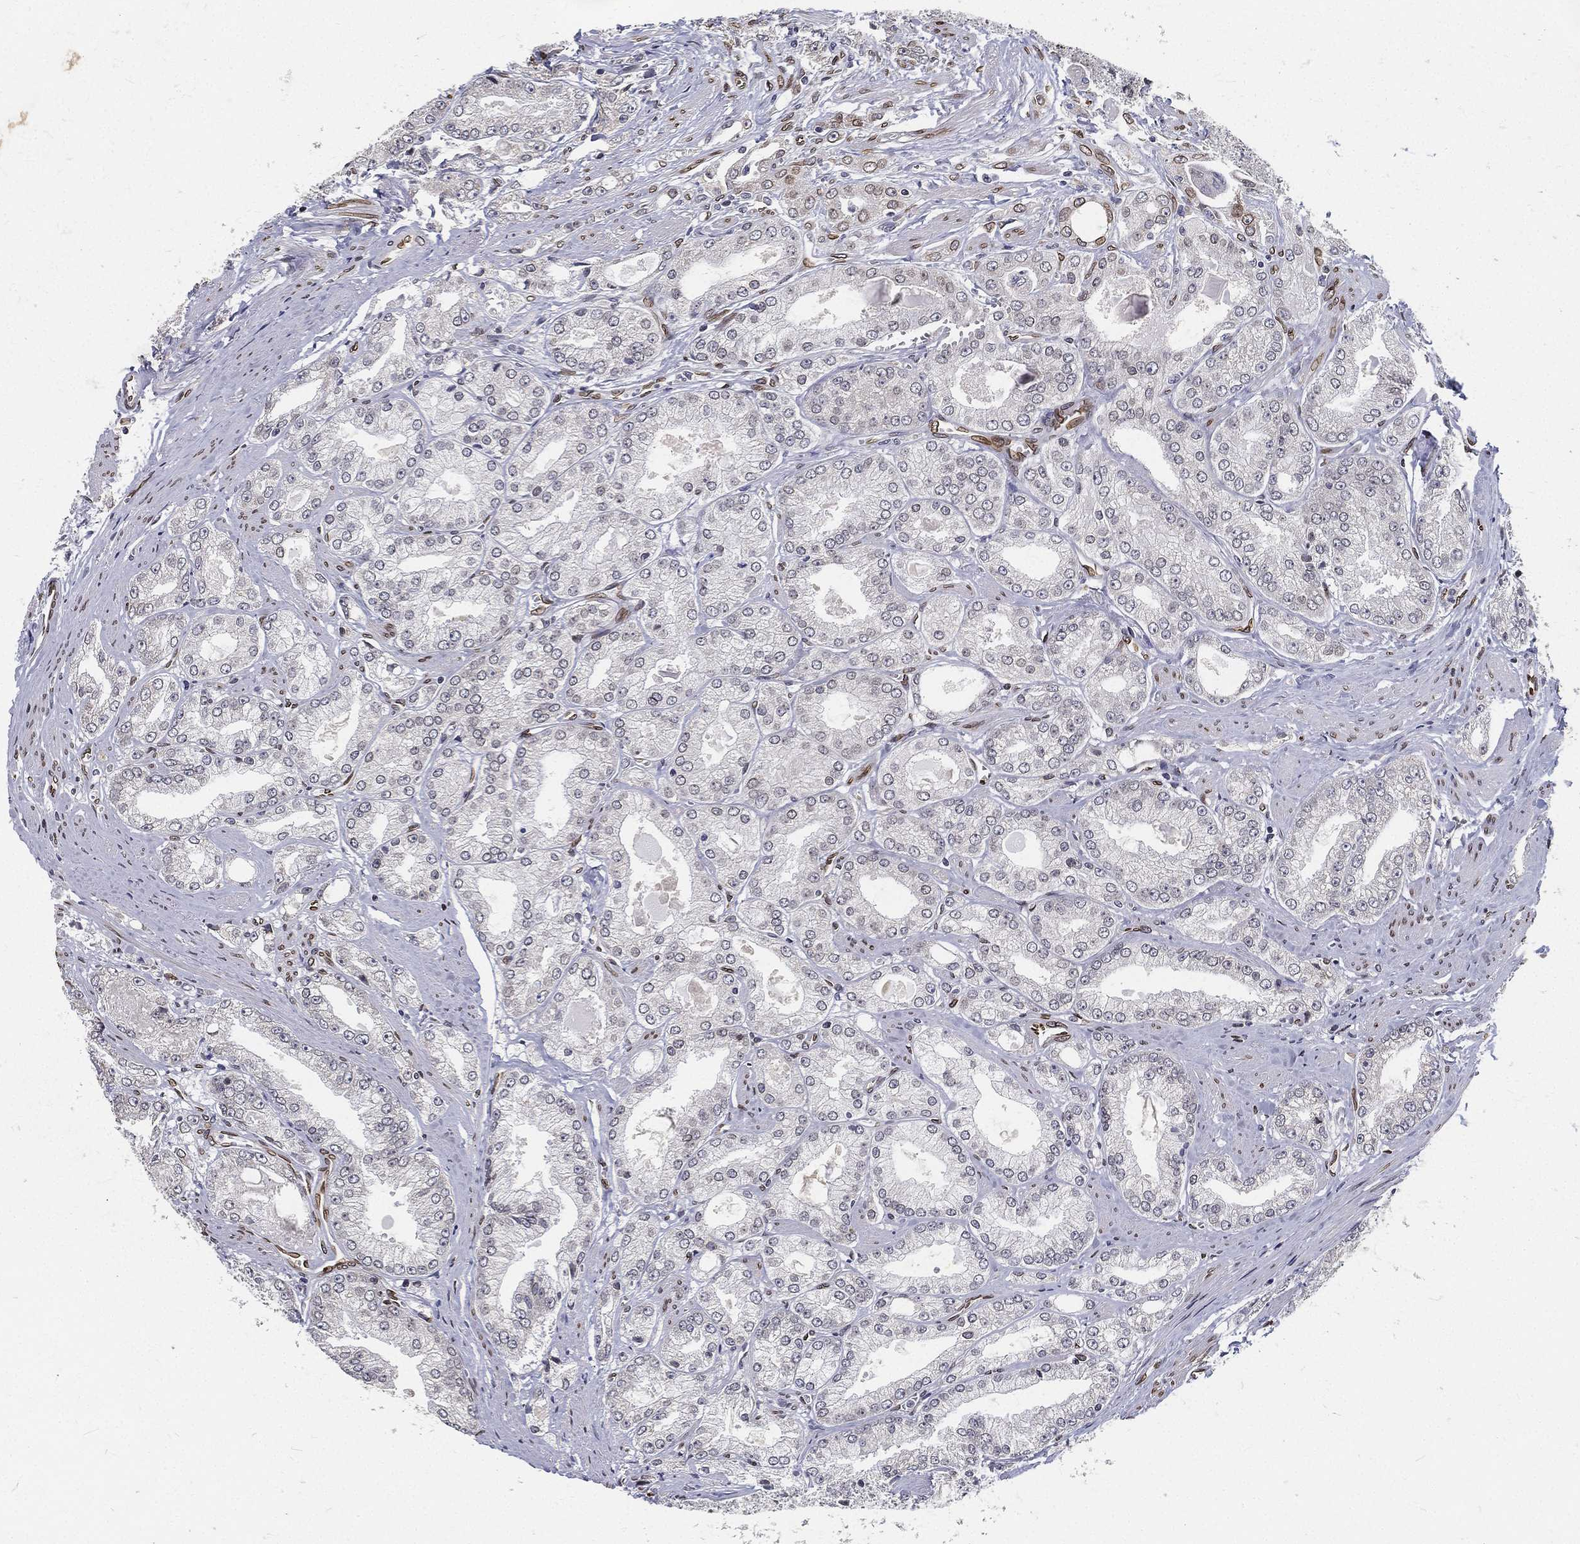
{"staining": {"intensity": "negative", "quantity": "none", "location": "none"}, "tissue": "prostate cancer", "cell_type": "Tumor cells", "image_type": "cancer", "snomed": [{"axis": "morphology", "description": "Adenocarcinoma, NOS"}, {"axis": "morphology", "description": "Adenocarcinoma, High grade"}, {"axis": "topography", "description": "Prostate"}], "caption": "Prostate cancer was stained to show a protein in brown. There is no significant staining in tumor cells.", "gene": "PALB2", "patient": {"sex": "male", "age": 70}}